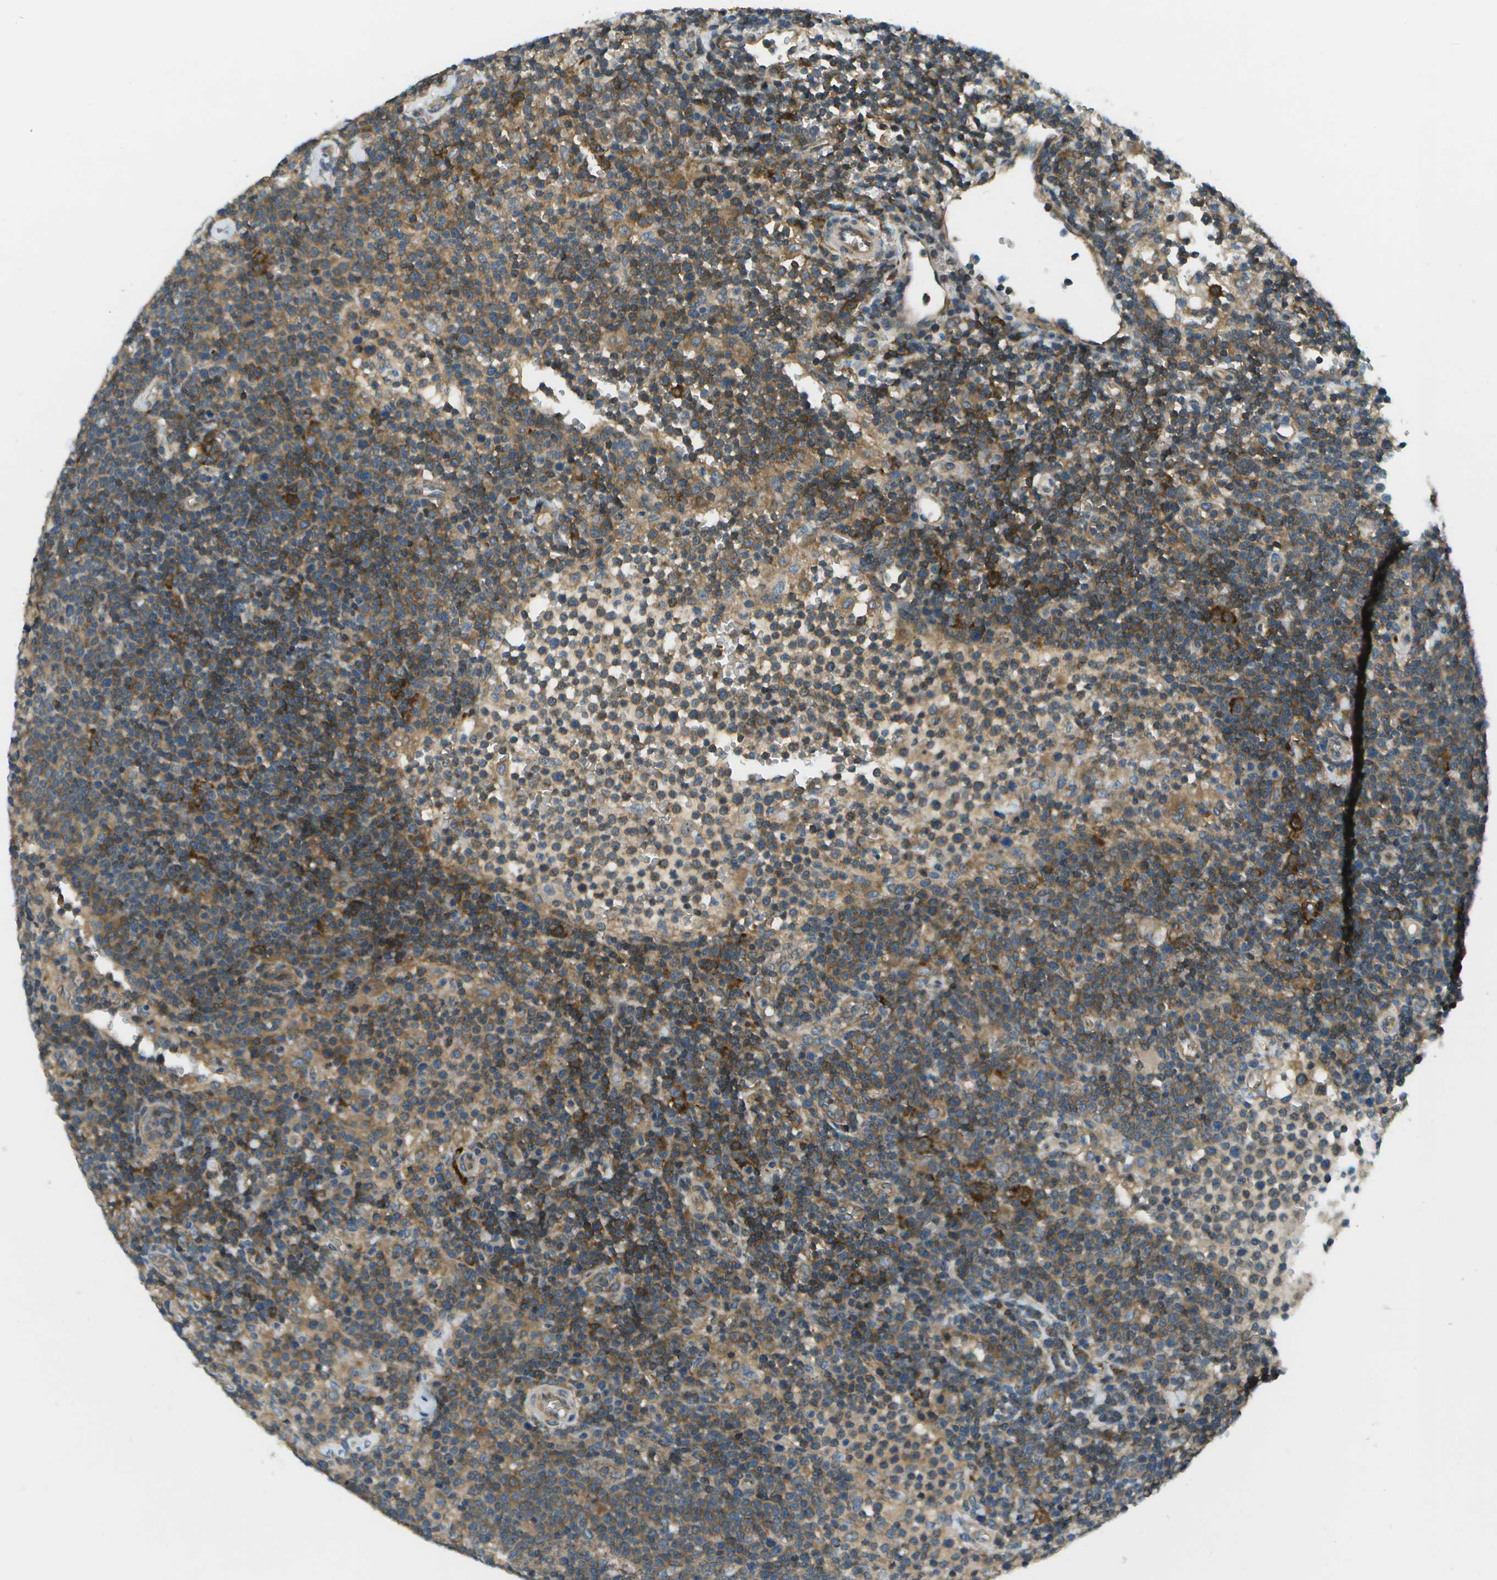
{"staining": {"intensity": "moderate", "quantity": ">75%", "location": "cytoplasmic/membranous"}, "tissue": "lymphoma", "cell_type": "Tumor cells", "image_type": "cancer", "snomed": [{"axis": "morphology", "description": "Malignant lymphoma, non-Hodgkin's type, High grade"}, {"axis": "topography", "description": "Lymph node"}], "caption": "Immunohistochemistry staining of lymphoma, which reveals medium levels of moderate cytoplasmic/membranous positivity in approximately >75% of tumor cells indicating moderate cytoplasmic/membranous protein expression. The staining was performed using DAB (3,3'-diaminobenzidine) (brown) for protein detection and nuclei were counterstained in hematoxylin (blue).", "gene": "CTIF", "patient": {"sex": "male", "age": 61}}